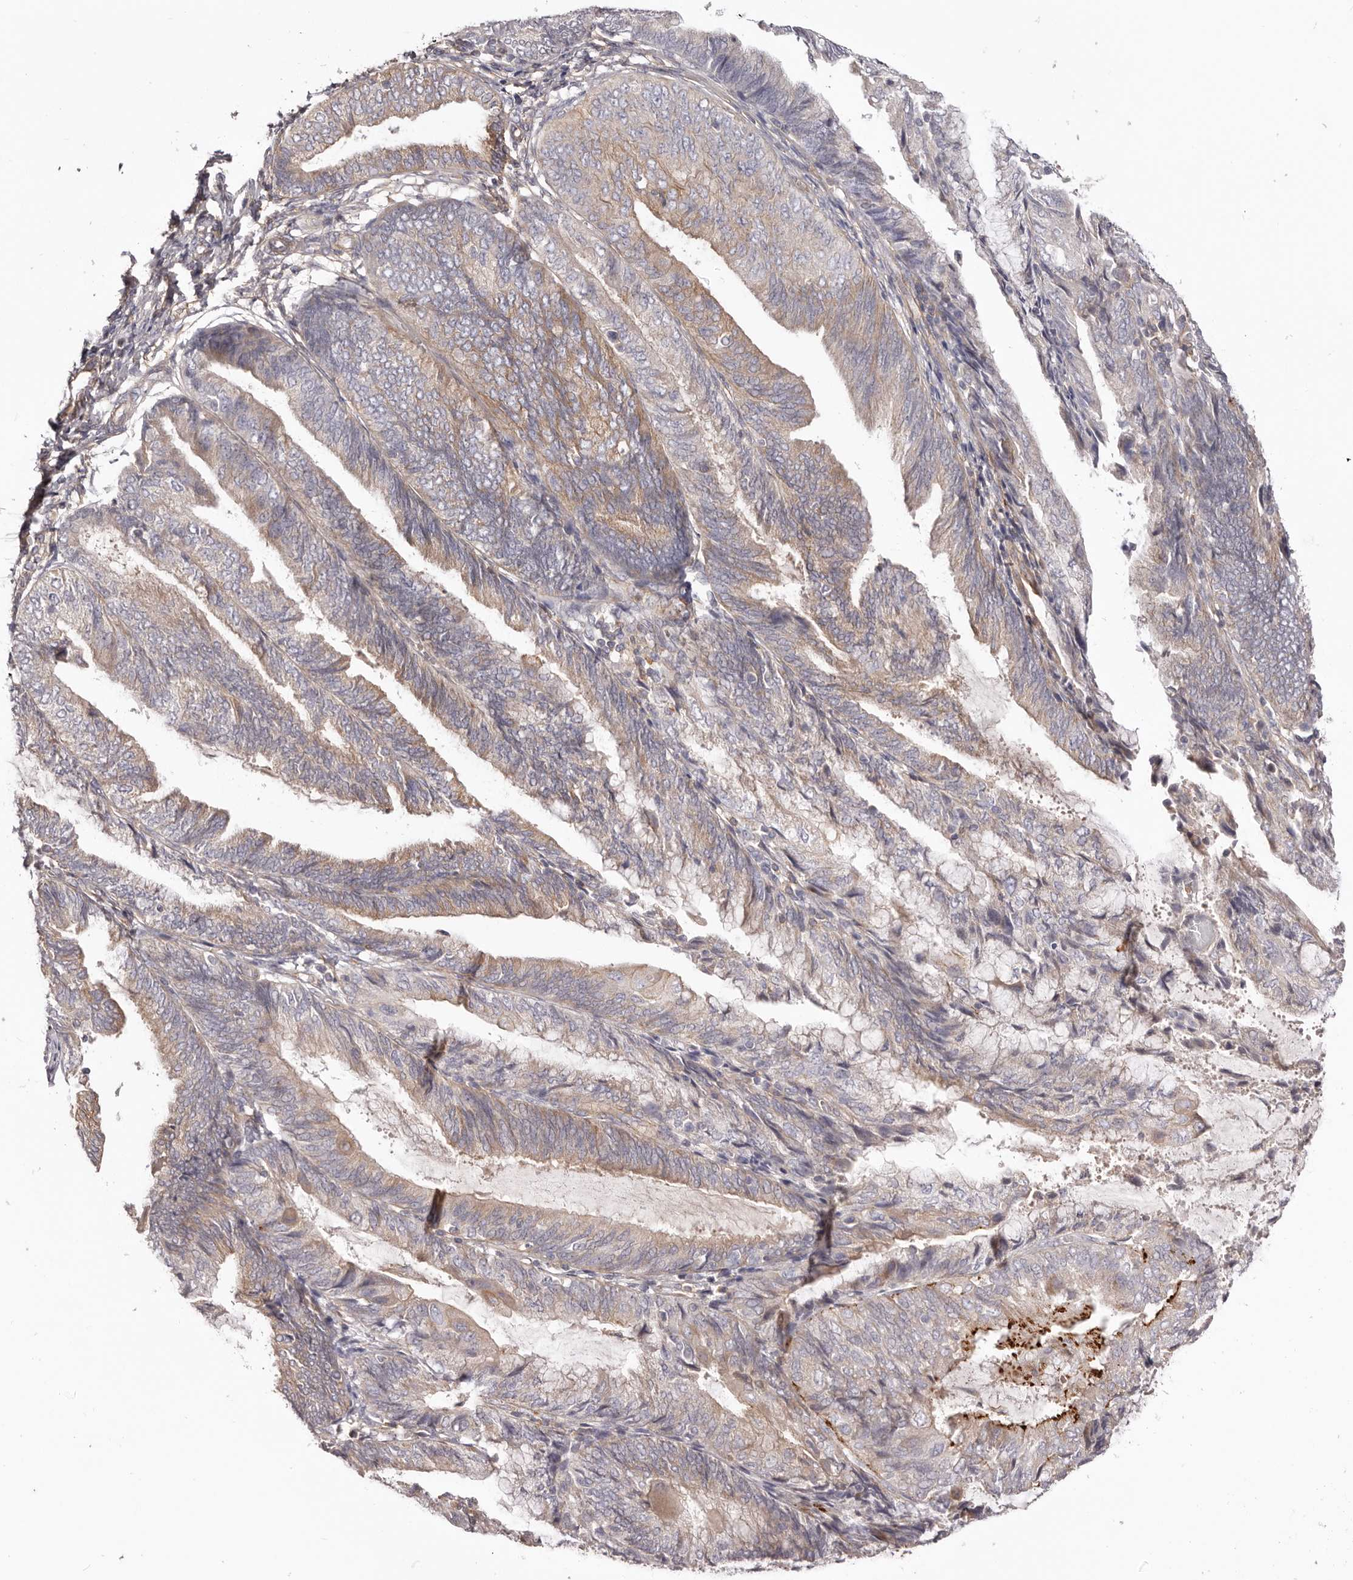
{"staining": {"intensity": "moderate", "quantity": "<25%", "location": "cytoplasmic/membranous"}, "tissue": "endometrial cancer", "cell_type": "Tumor cells", "image_type": "cancer", "snomed": [{"axis": "morphology", "description": "Adenocarcinoma, NOS"}, {"axis": "topography", "description": "Endometrium"}], "caption": "Immunohistochemistry (IHC) staining of endometrial cancer (adenocarcinoma), which exhibits low levels of moderate cytoplasmic/membranous positivity in about <25% of tumor cells indicating moderate cytoplasmic/membranous protein positivity. The staining was performed using DAB (3,3'-diaminobenzidine) (brown) for protein detection and nuclei were counterstained in hematoxylin (blue).", "gene": "DMRT2", "patient": {"sex": "female", "age": 81}}